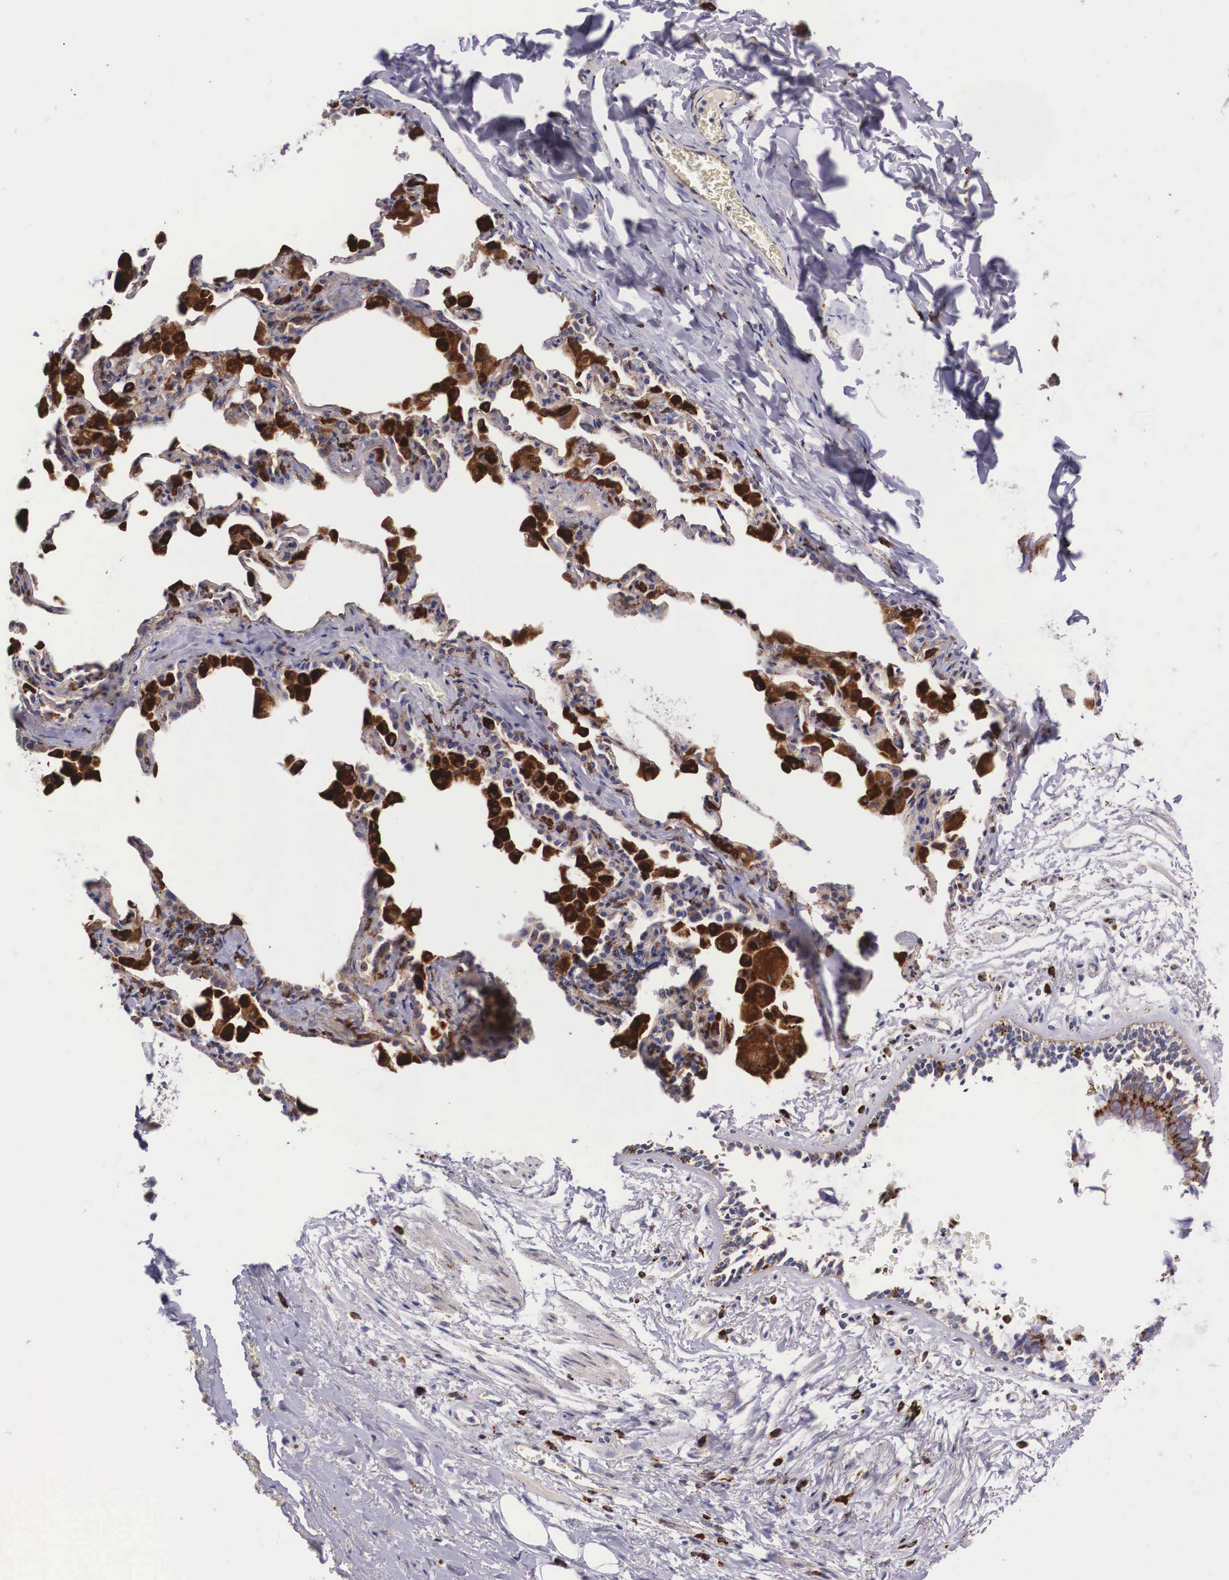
{"staining": {"intensity": "weak", "quantity": "25%-75%", "location": "cytoplasmic/membranous"}, "tissue": "bronchus", "cell_type": "Respiratory epithelial cells", "image_type": "normal", "snomed": [{"axis": "morphology", "description": "Normal tissue, NOS"}, {"axis": "topography", "description": "Lung"}], "caption": "Unremarkable bronchus reveals weak cytoplasmic/membranous staining in approximately 25%-75% of respiratory epithelial cells.", "gene": "NAGA", "patient": {"sex": "male", "age": 54}}